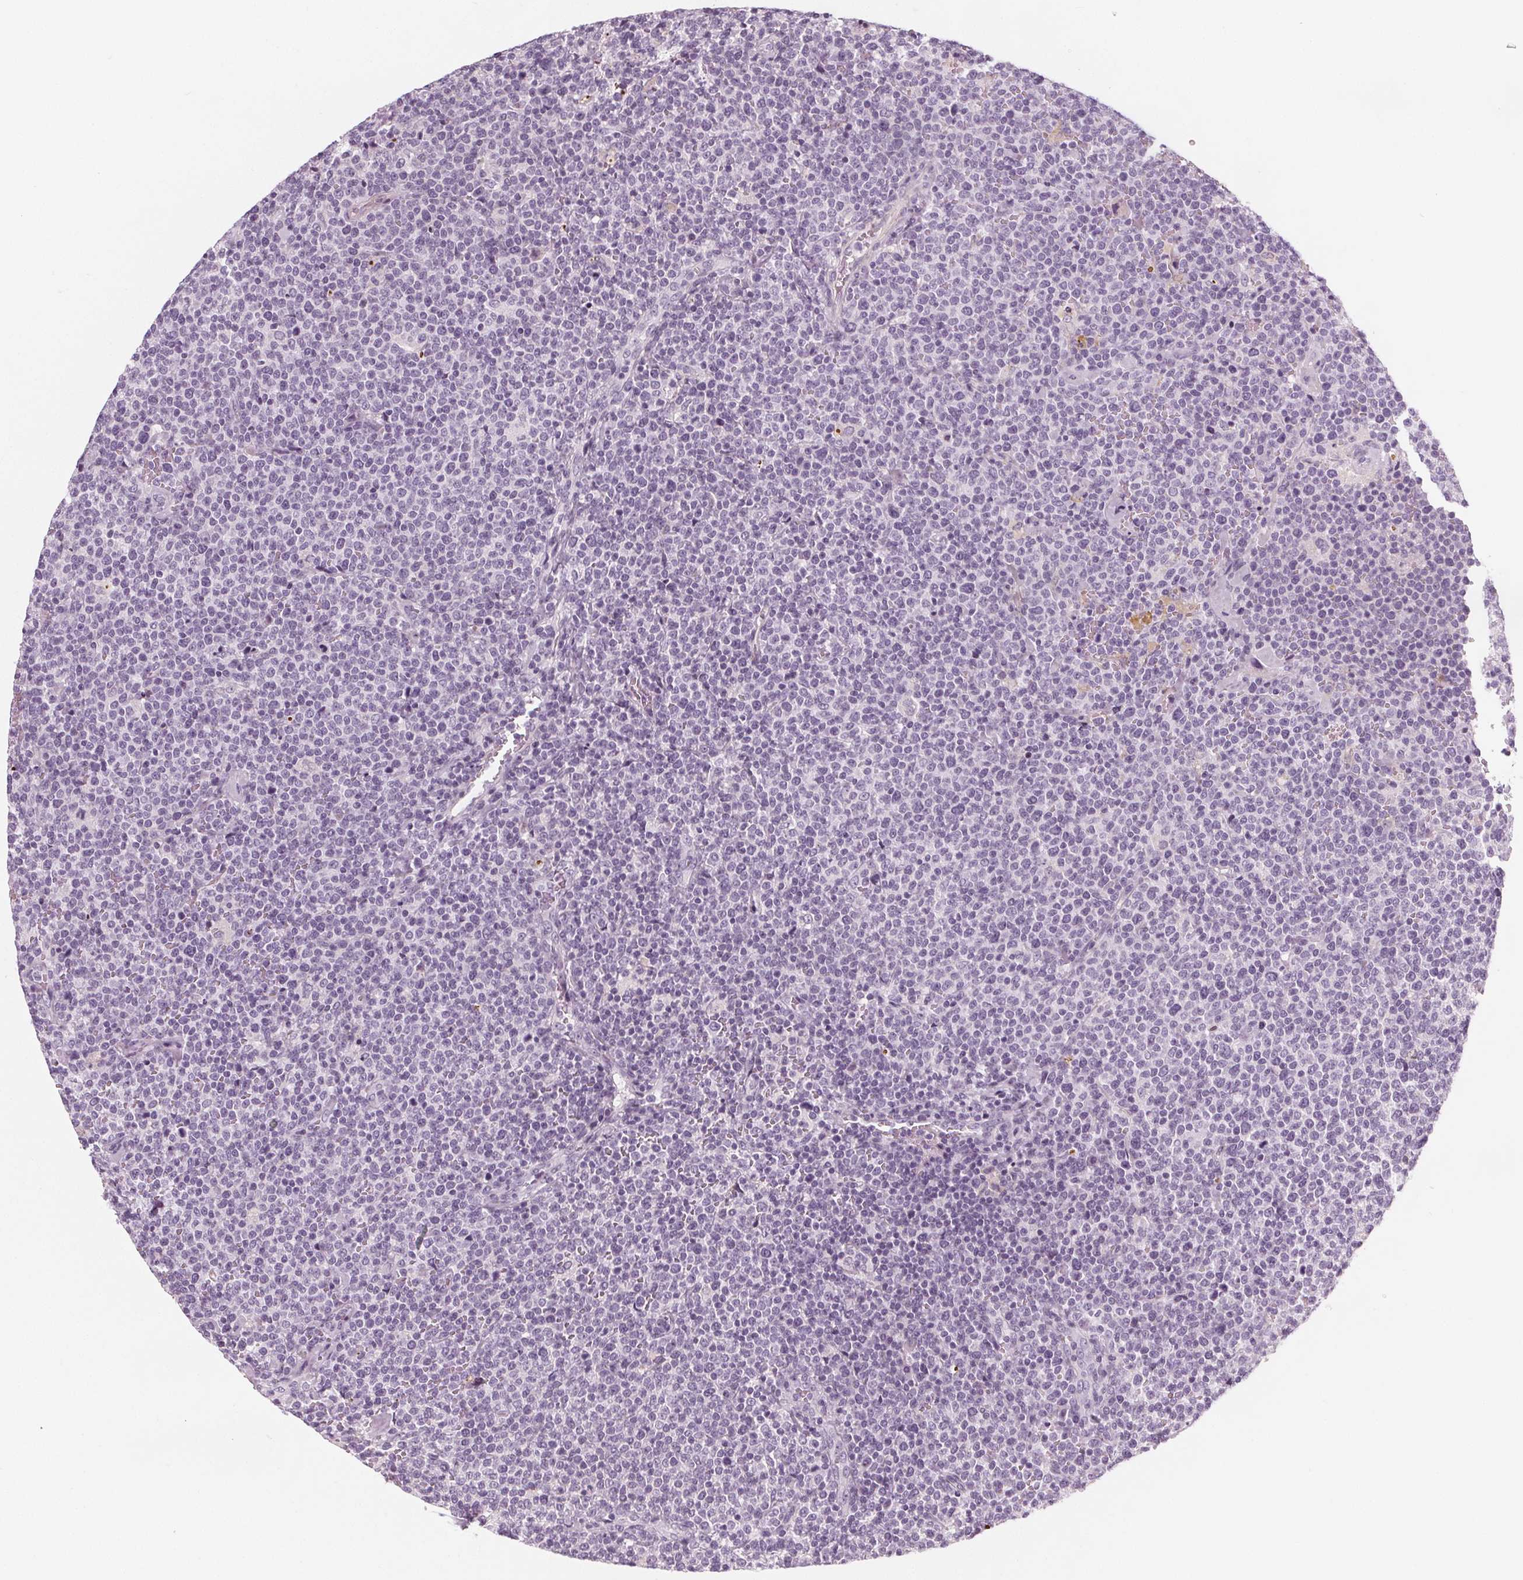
{"staining": {"intensity": "negative", "quantity": "none", "location": "none"}, "tissue": "lymphoma", "cell_type": "Tumor cells", "image_type": "cancer", "snomed": [{"axis": "morphology", "description": "Malignant lymphoma, non-Hodgkin's type, High grade"}, {"axis": "topography", "description": "Lymph node"}], "caption": "Tumor cells are negative for brown protein staining in malignant lymphoma, non-Hodgkin's type (high-grade).", "gene": "SLC5A12", "patient": {"sex": "male", "age": 61}}